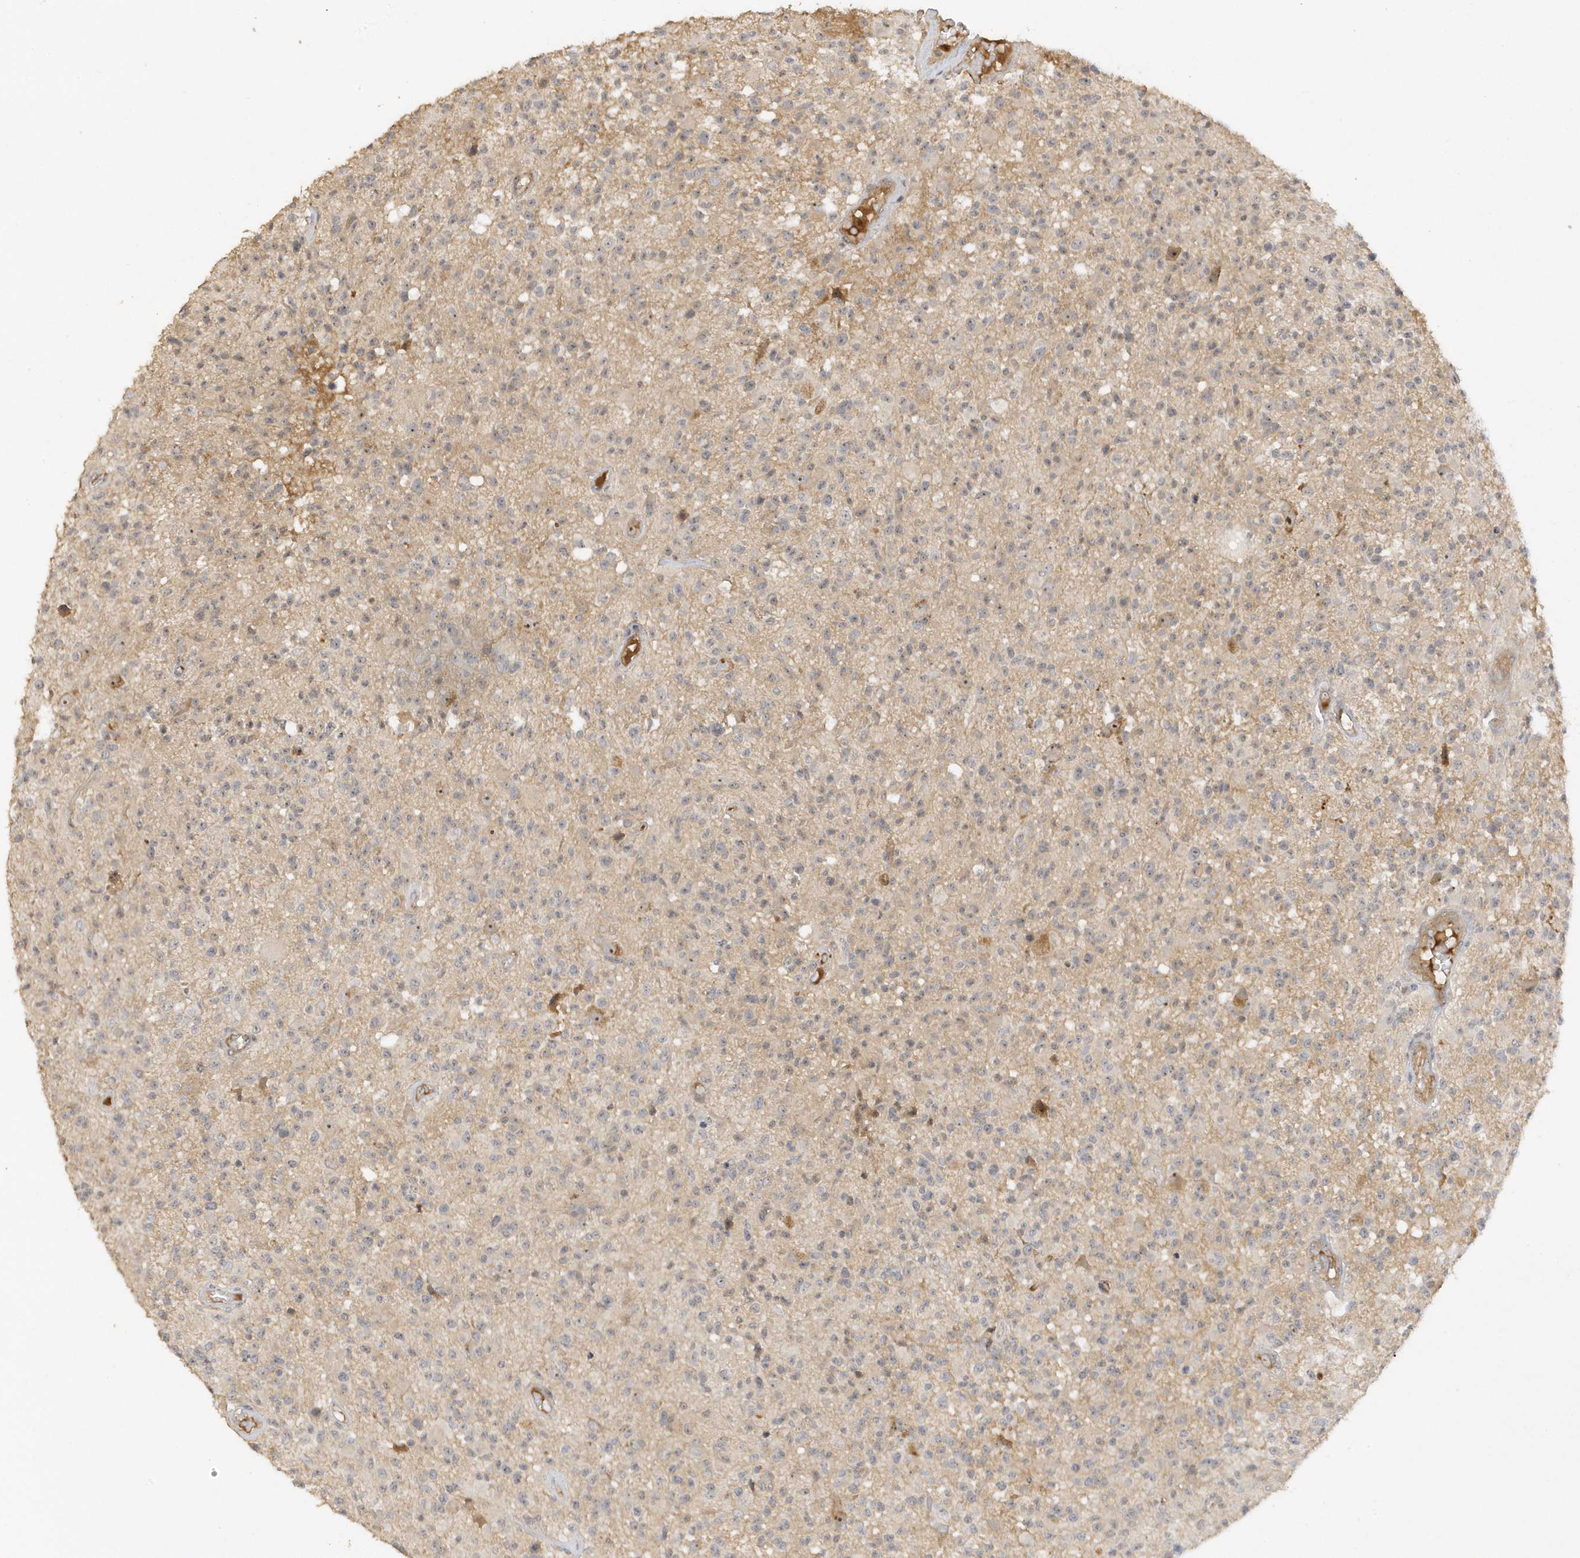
{"staining": {"intensity": "negative", "quantity": "none", "location": "none"}, "tissue": "glioma", "cell_type": "Tumor cells", "image_type": "cancer", "snomed": [{"axis": "morphology", "description": "Glioma, malignant, High grade"}, {"axis": "morphology", "description": "Glioblastoma, NOS"}, {"axis": "topography", "description": "Brain"}], "caption": "An image of human malignant glioma (high-grade) is negative for staining in tumor cells.", "gene": "DDX18", "patient": {"sex": "male", "age": 60}}